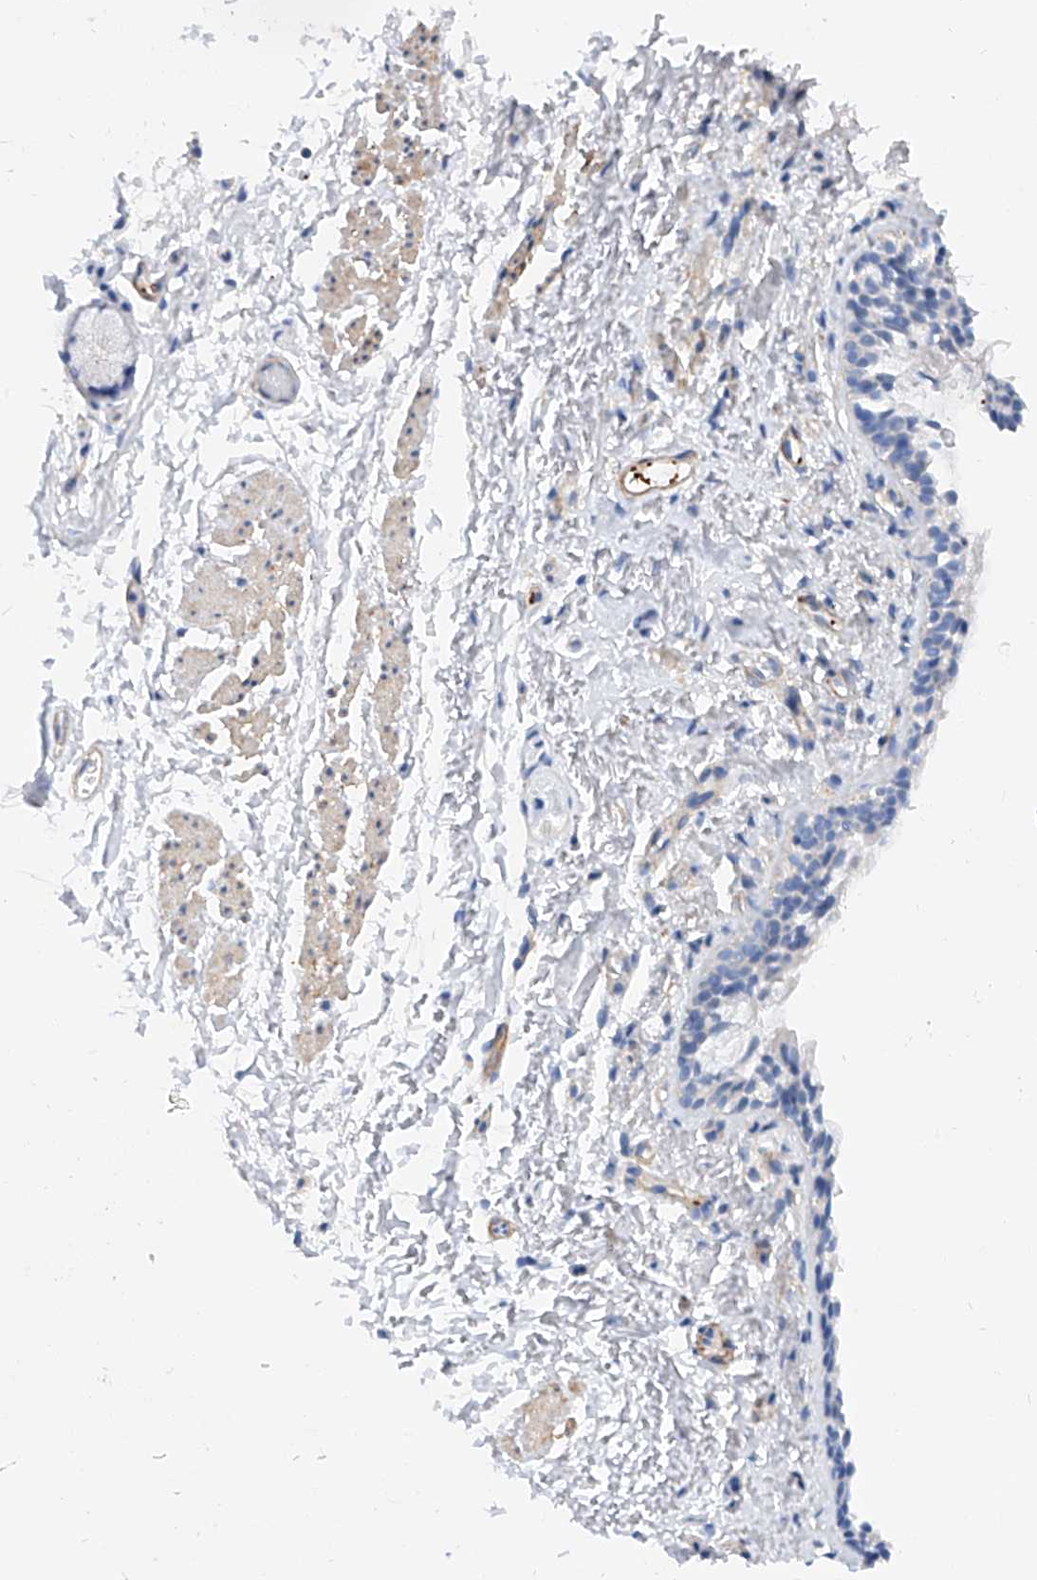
{"staining": {"intensity": "negative", "quantity": "none", "location": "none"}, "tissue": "bronchus", "cell_type": "Respiratory epithelial cells", "image_type": "normal", "snomed": [{"axis": "morphology", "description": "Normal tissue, NOS"}, {"axis": "topography", "description": "Cartilage tissue"}, {"axis": "topography", "description": "Bronchus"}], "caption": "High magnification brightfield microscopy of unremarkable bronchus stained with DAB (brown) and counterstained with hematoxylin (blue): respiratory epithelial cells show no significant staining.", "gene": "TAS2R60", "patient": {"sex": "female", "age": 73}}